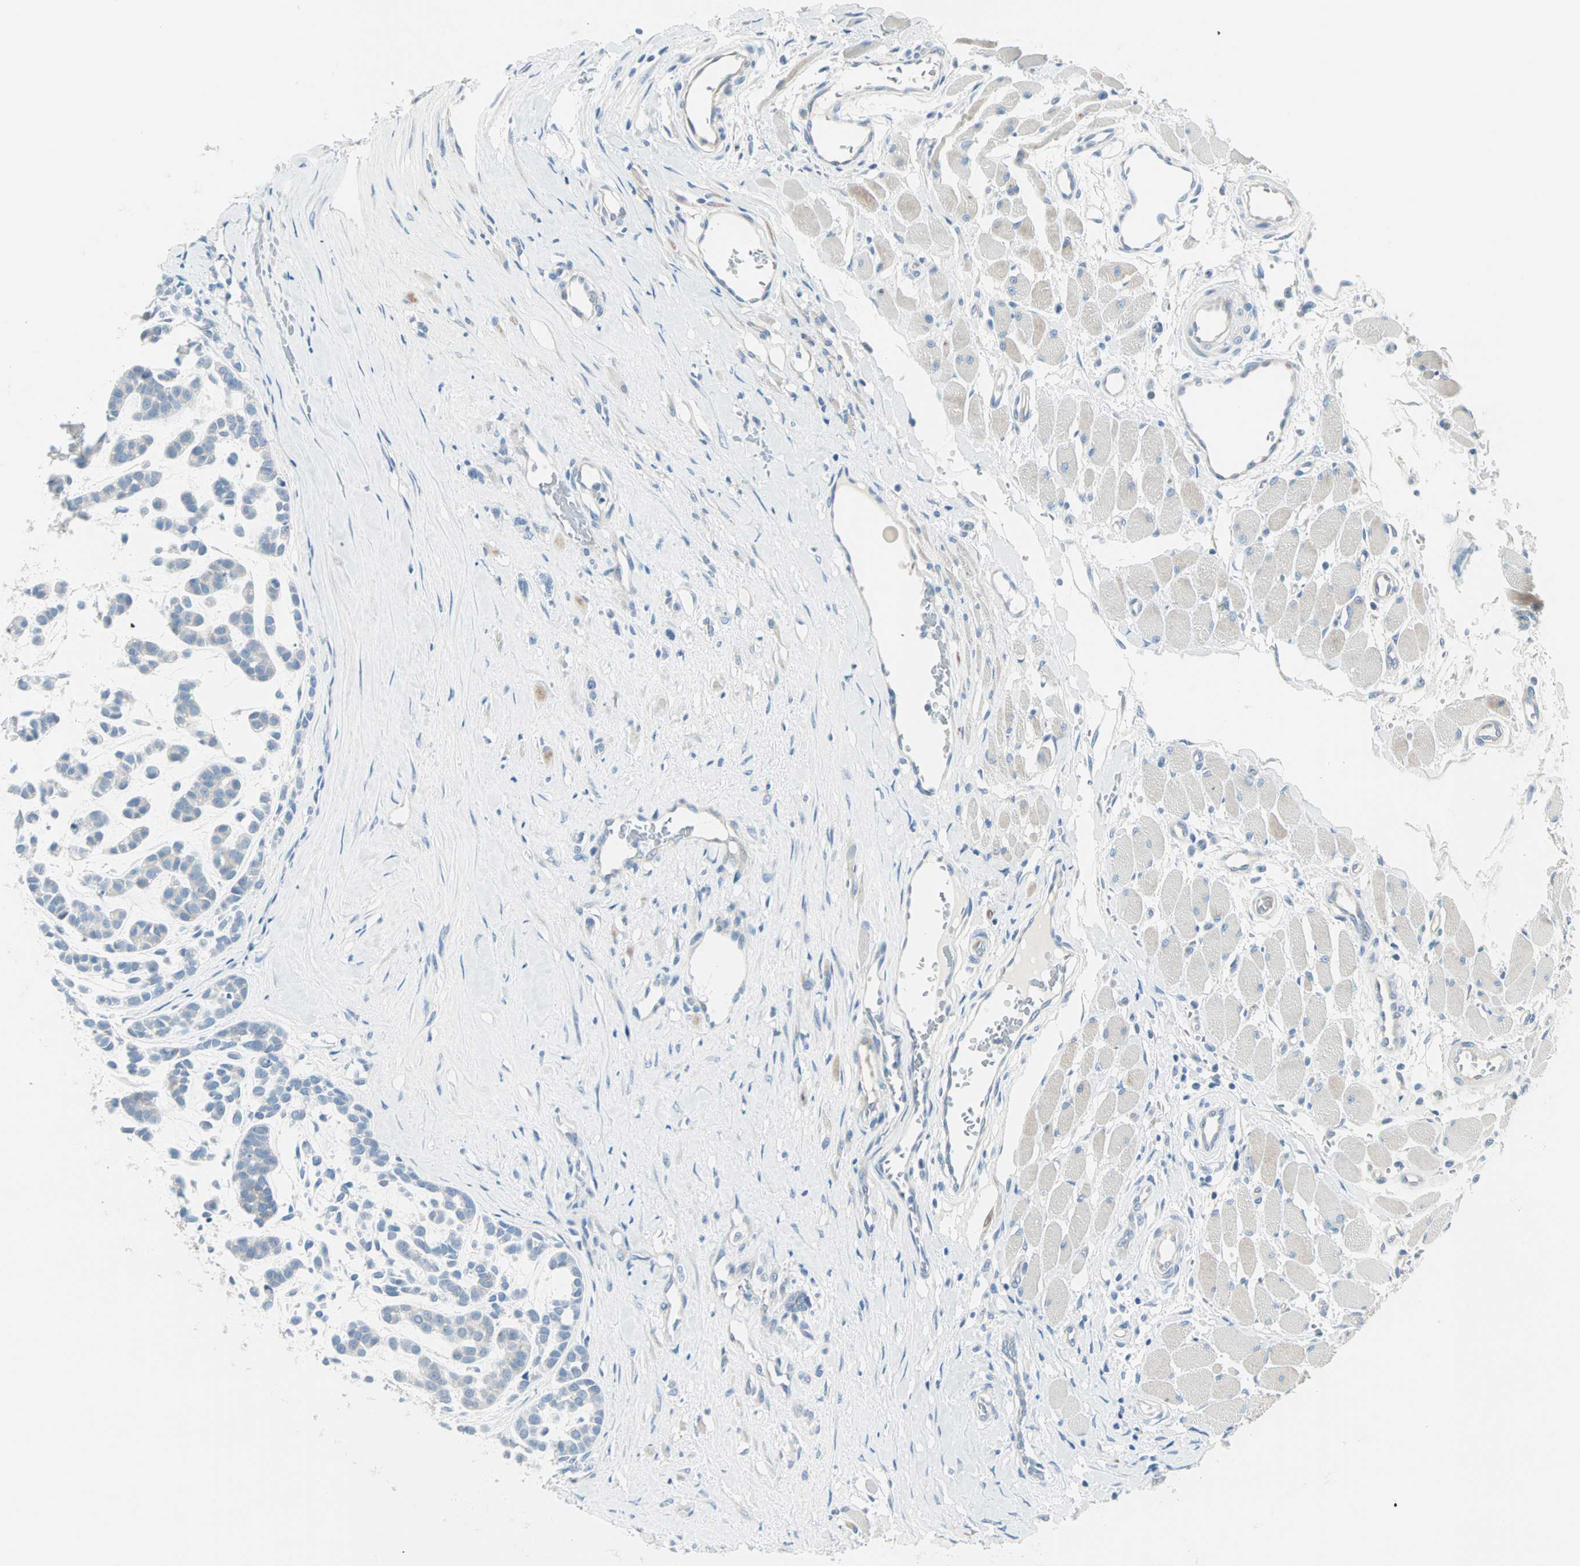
{"staining": {"intensity": "negative", "quantity": "none", "location": "none"}, "tissue": "head and neck cancer", "cell_type": "Tumor cells", "image_type": "cancer", "snomed": [{"axis": "morphology", "description": "Adenocarcinoma, NOS"}, {"axis": "morphology", "description": "Adenoma, NOS"}, {"axis": "topography", "description": "Head-Neck"}], "caption": "Tumor cells show no significant positivity in head and neck cancer.", "gene": "SULT1C2", "patient": {"sex": "female", "age": 55}}